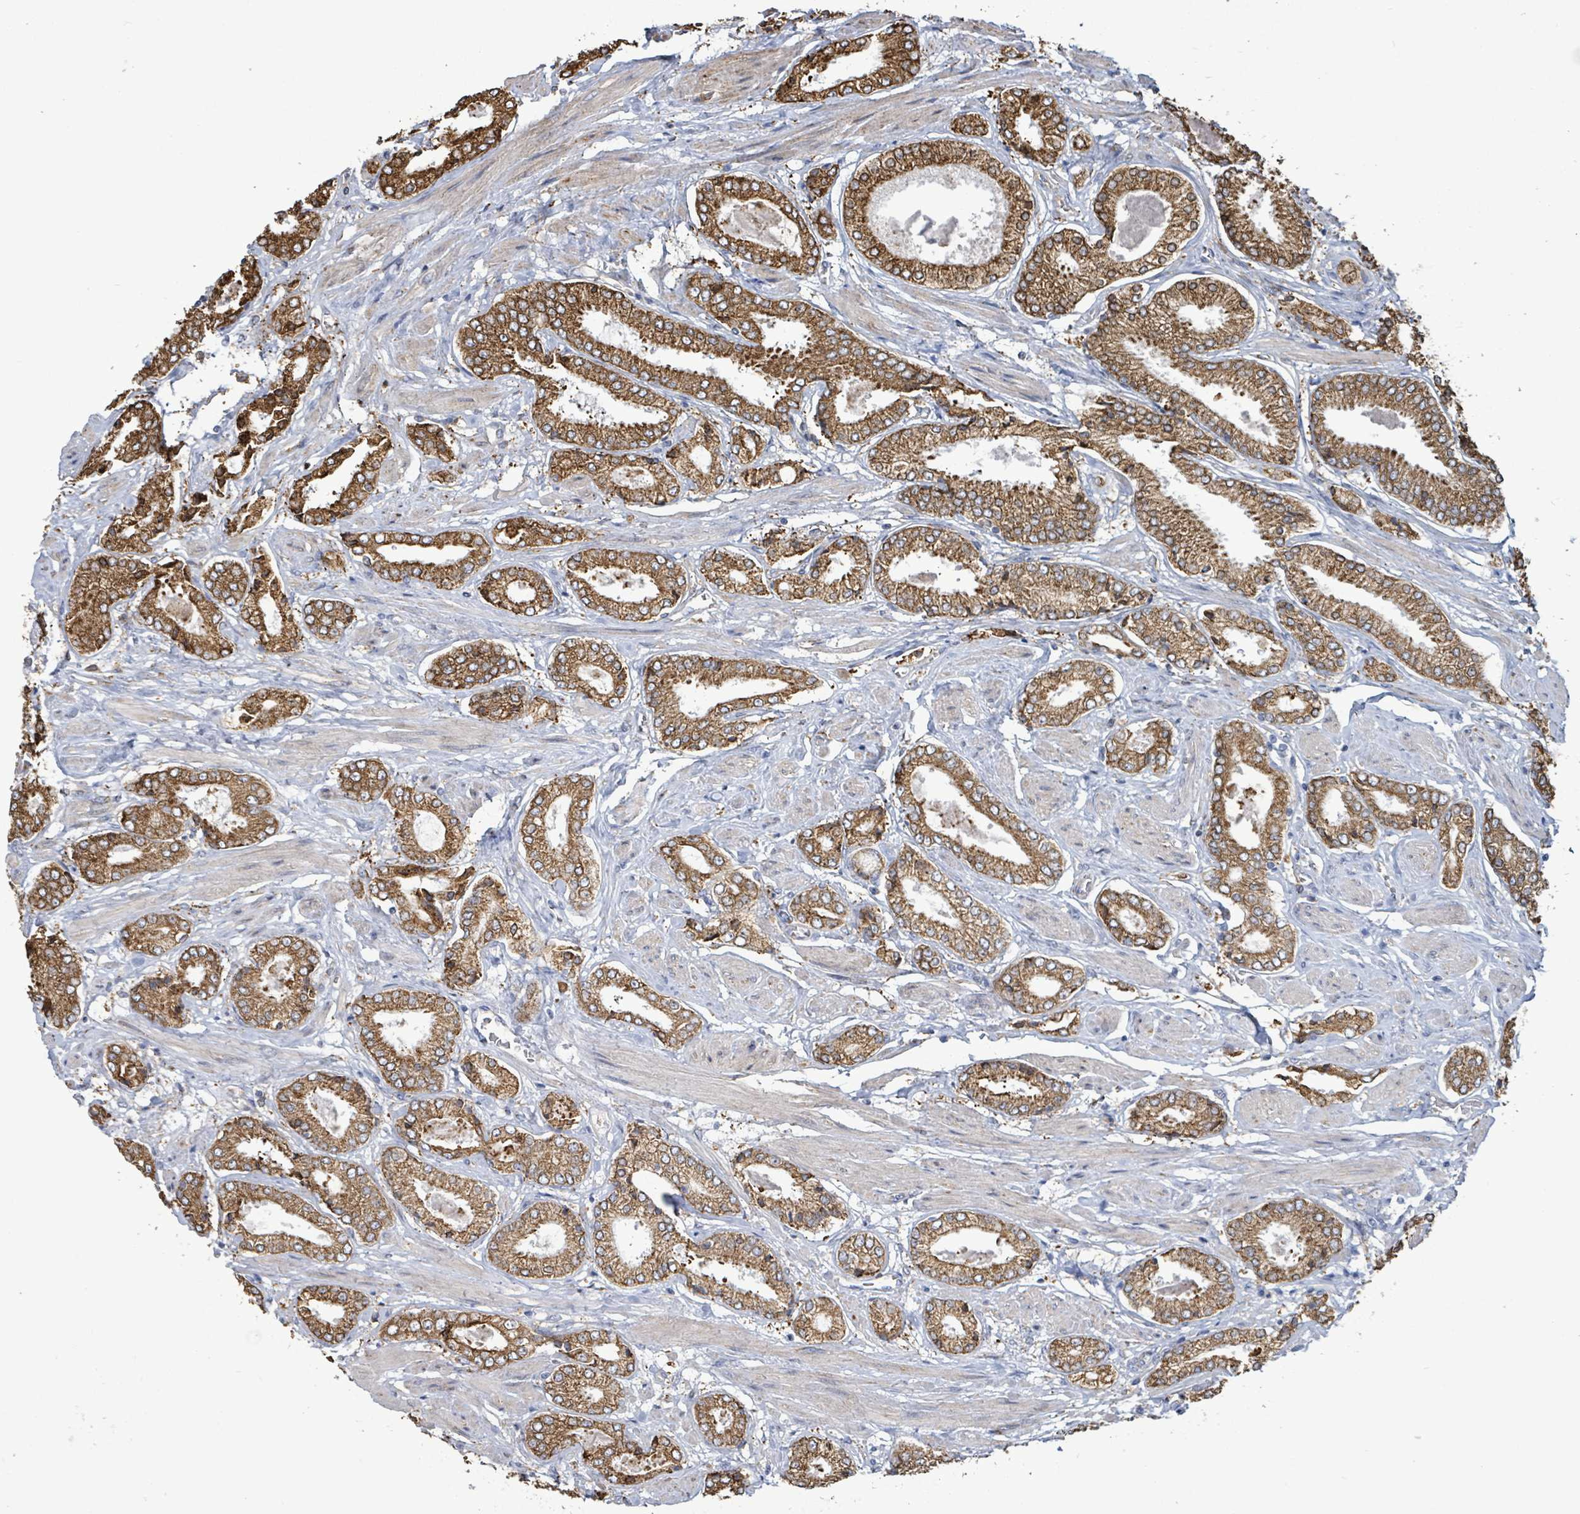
{"staining": {"intensity": "strong", "quantity": ">75%", "location": "cytoplasmic/membranous"}, "tissue": "prostate cancer", "cell_type": "Tumor cells", "image_type": "cancer", "snomed": [{"axis": "morphology", "description": "Adenocarcinoma, High grade"}, {"axis": "topography", "description": "Prostate and seminal vesicle, NOS"}], "caption": "DAB (3,3'-diaminobenzidine) immunohistochemical staining of prostate cancer (high-grade adenocarcinoma) reveals strong cytoplasmic/membranous protein expression in approximately >75% of tumor cells.", "gene": "RFPL4A", "patient": {"sex": "male", "age": 64}}